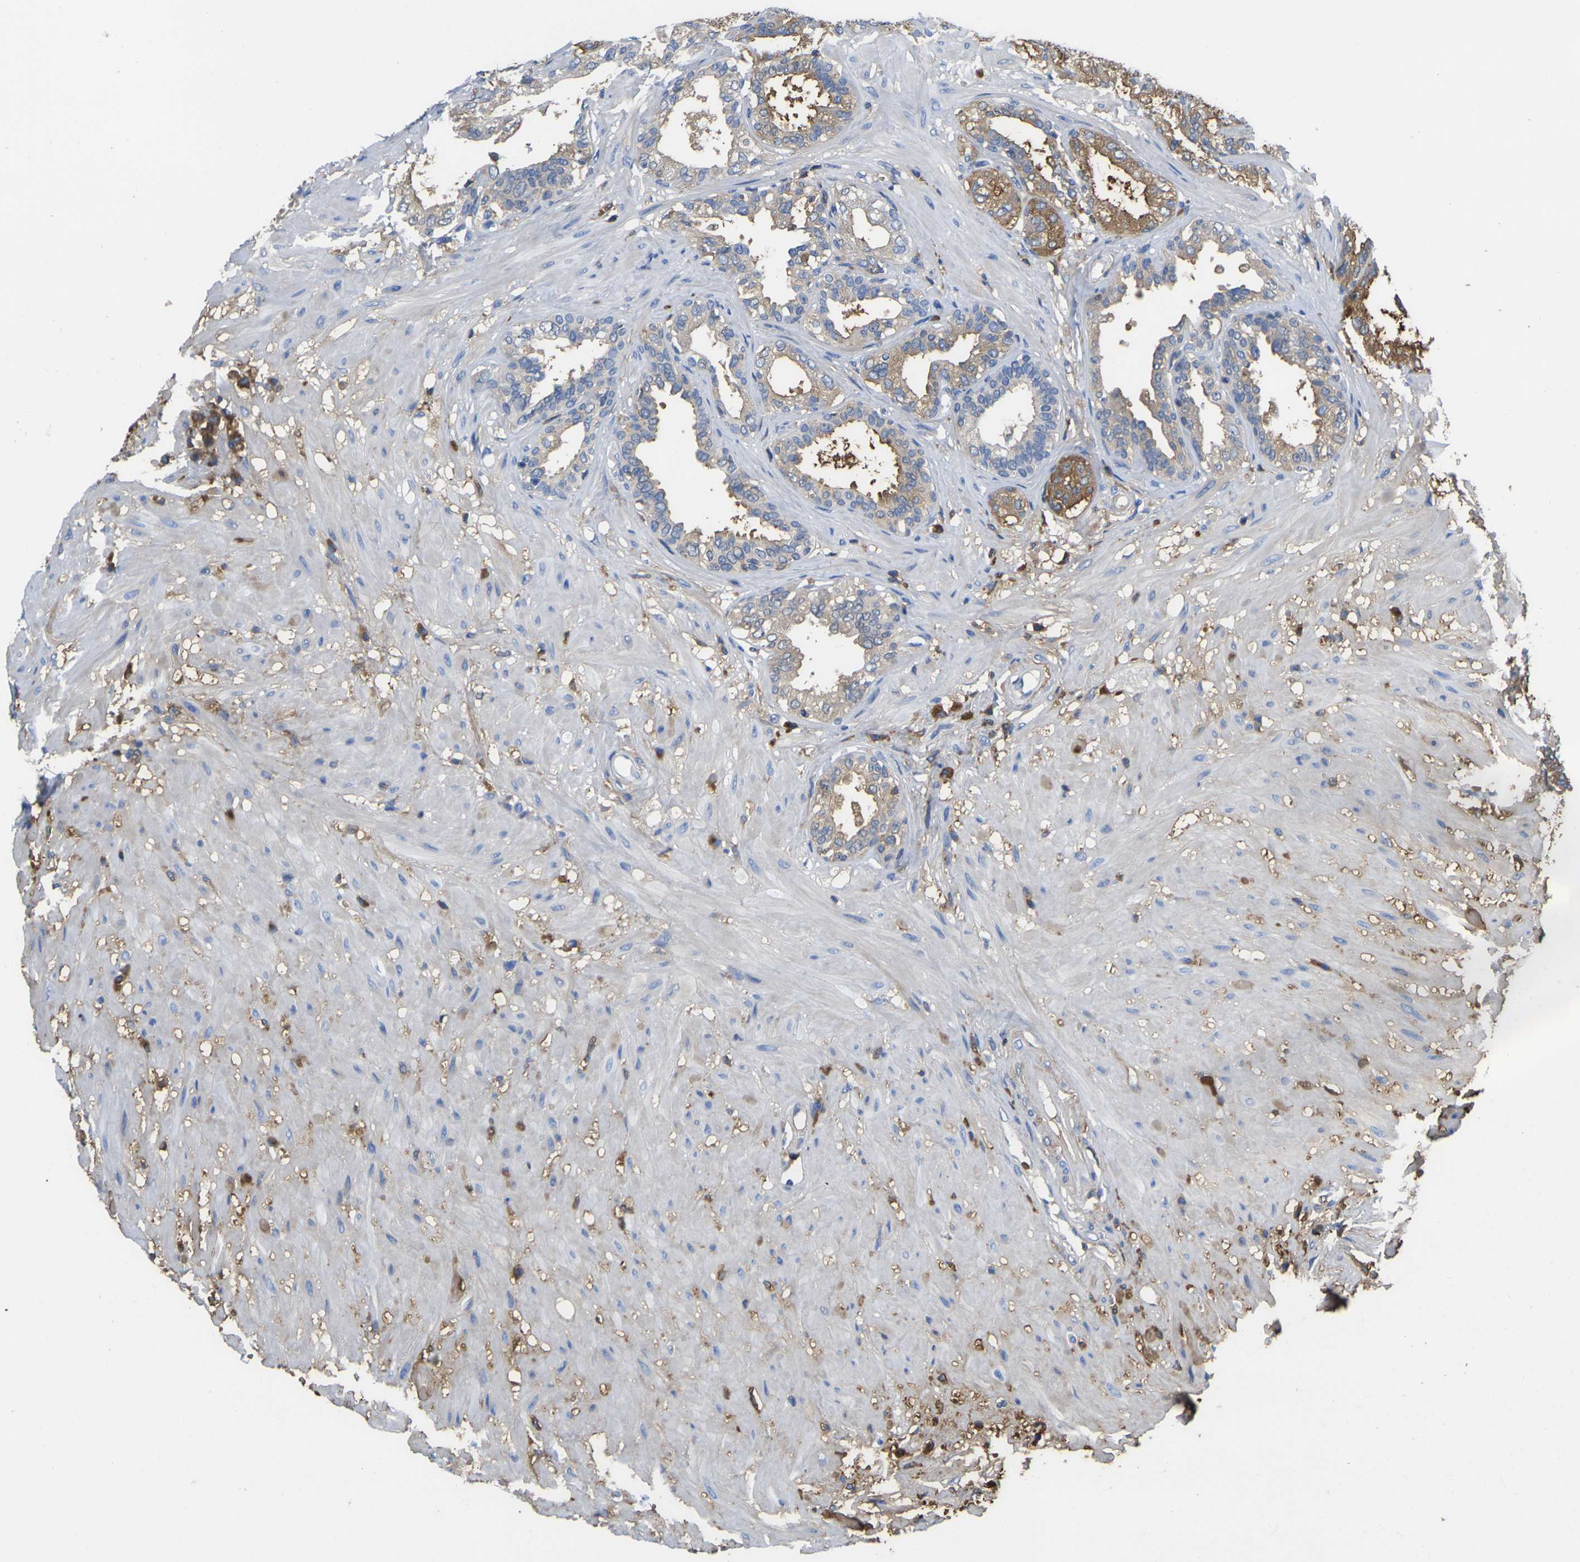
{"staining": {"intensity": "moderate", "quantity": "<25%", "location": "cytoplasmic/membranous"}, "tissue": "seminal vesicle", "cell_type": "Glandular cells", "image_type": "normal", "snomed": [{"axis": "morphology", "description": "Normal tissue, NOS"}, {"axis": "topography", "description": "Seminal veicle"}], "caption": "Immunohistochemical staining of normal seminal vesicle exhibits <25% levels of moderate cytoplasmic/membranous protein expression in approximately <25% of glandular cells. (brown staining indicates protein expression, while blue staining denotes nuclei).", "gene": "GREM2", "patient": {"sex": "male", "age": 61}}